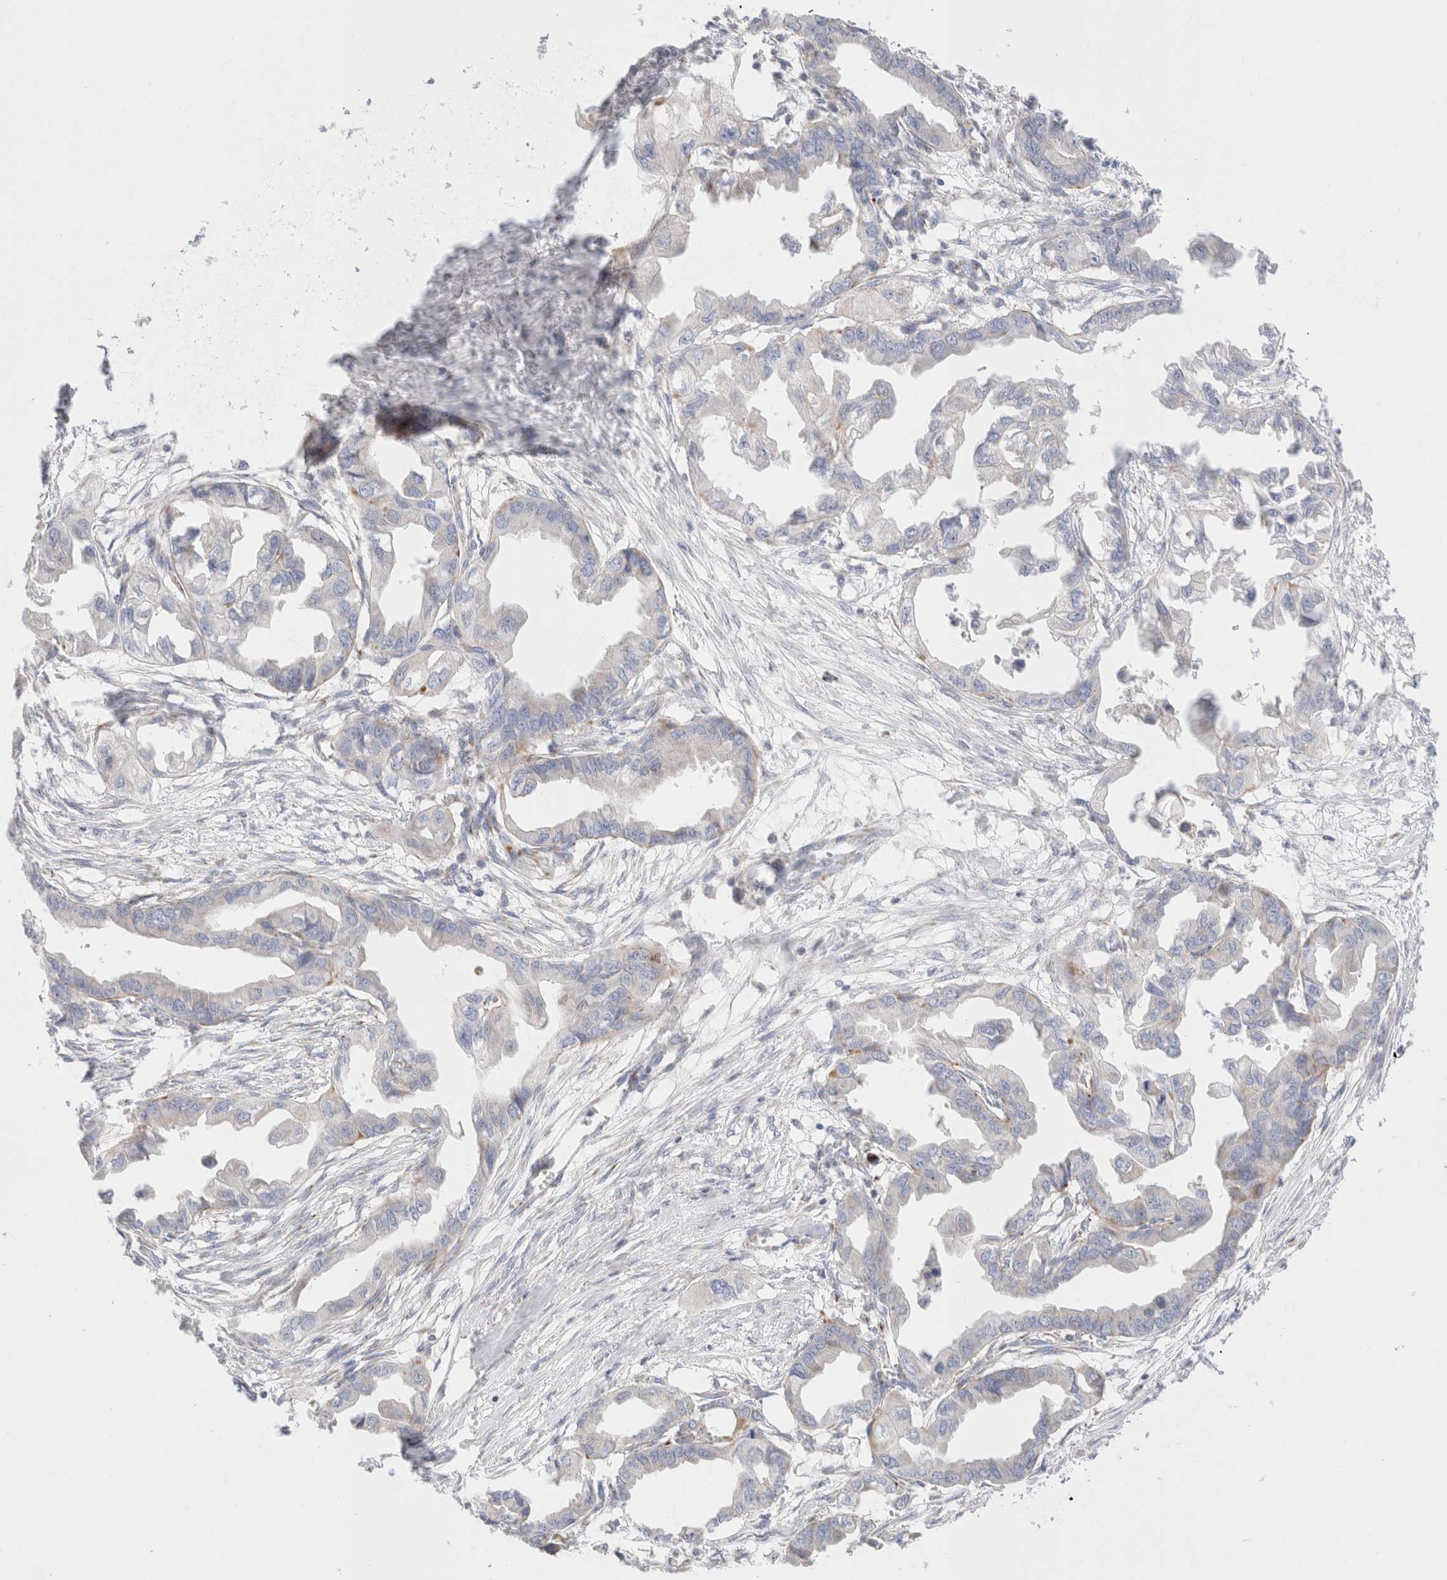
{"staining": {"intensity": "negative", "quantity": "none", "location": "none"}, "tissue": "endometrial cancer", "cell_type": "Tumor cells", "image_type": "cancer", "snomed": [{"axis": "morphology", "description": "Adenocarcinoma, NOS"}, {"axis": "morphology", "description": "Adenocarcinoma, metastatic, NOS"}, {"axis": "topography", "description": "Adipose tissue"}, {"axis": "topography", "description": "Endometrium"}], "caption": "This image is of endometrial cancer (adenocarcinoma) stained with immunohistochemistry to label a protein in brown with the nuclei are counter-stained blue. There is no expression in tumor cells.", "gene": "ATP6V1C1", "patient": {"sex": "female", "age": 67}}